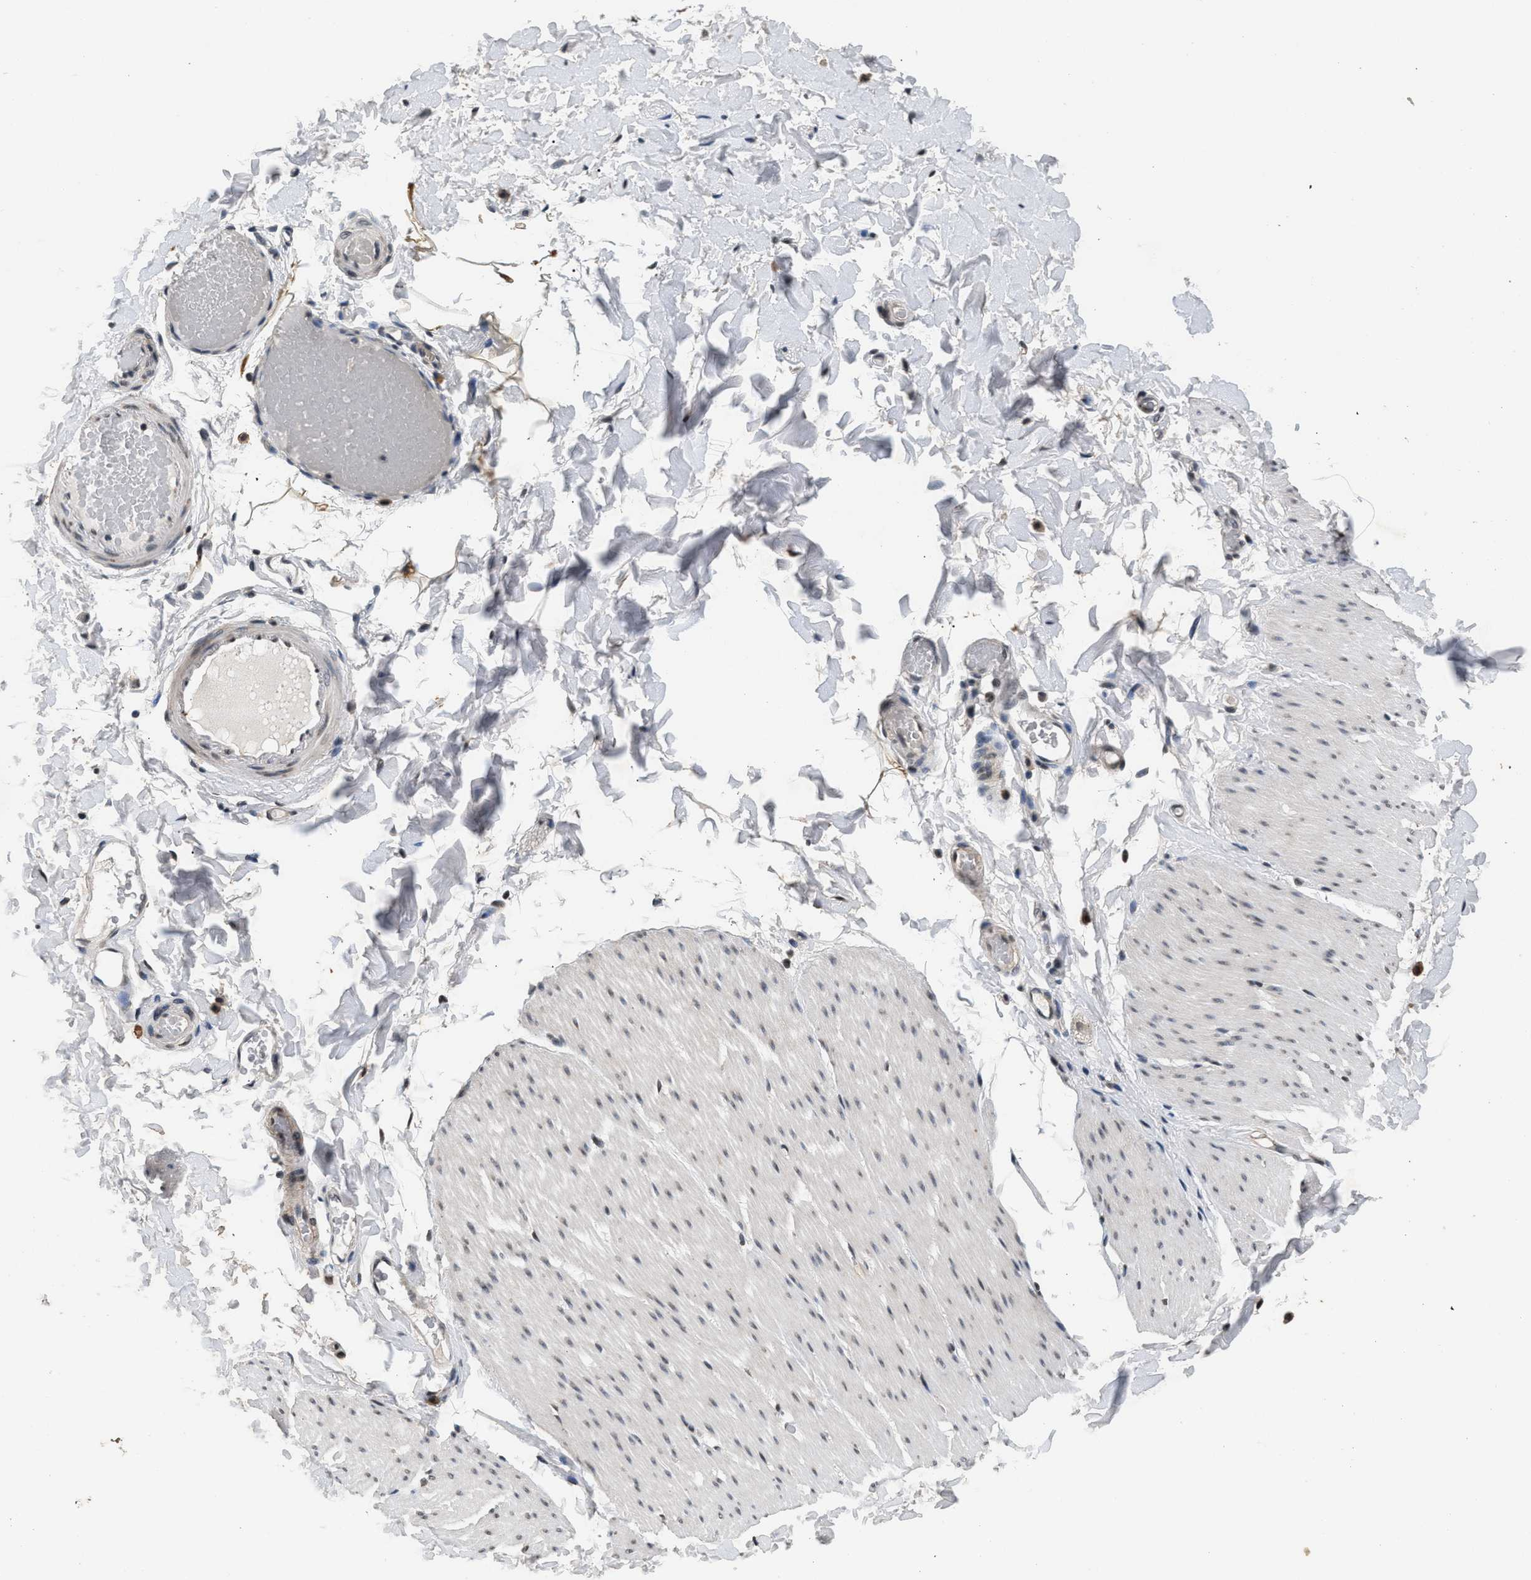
{"staining": {"intensity": "weak", "quantity": "25%-75%", "location": "cytoplasmic/membranous,nuclear"}, "tissue": "smooth muscle", "cell_type": "Smooth muscle cells", "image_type": "normal", "snomed": [{"axis": "morphology", "description": "Normal tissue, NOS"}, {"axis": "topography", "description": "Smooth muscle"}, {"axis": "topography", "description": "Colon"}], "caption": "A histopathology image of smooth muscle stained for a protein shows weak cytoplasmic/membranous,nuclear brown staining in smooth muscle cells. Nuclei are stained in blue.", "gene": "RBM33", "patient": {"sex": "male", "age": 67}}